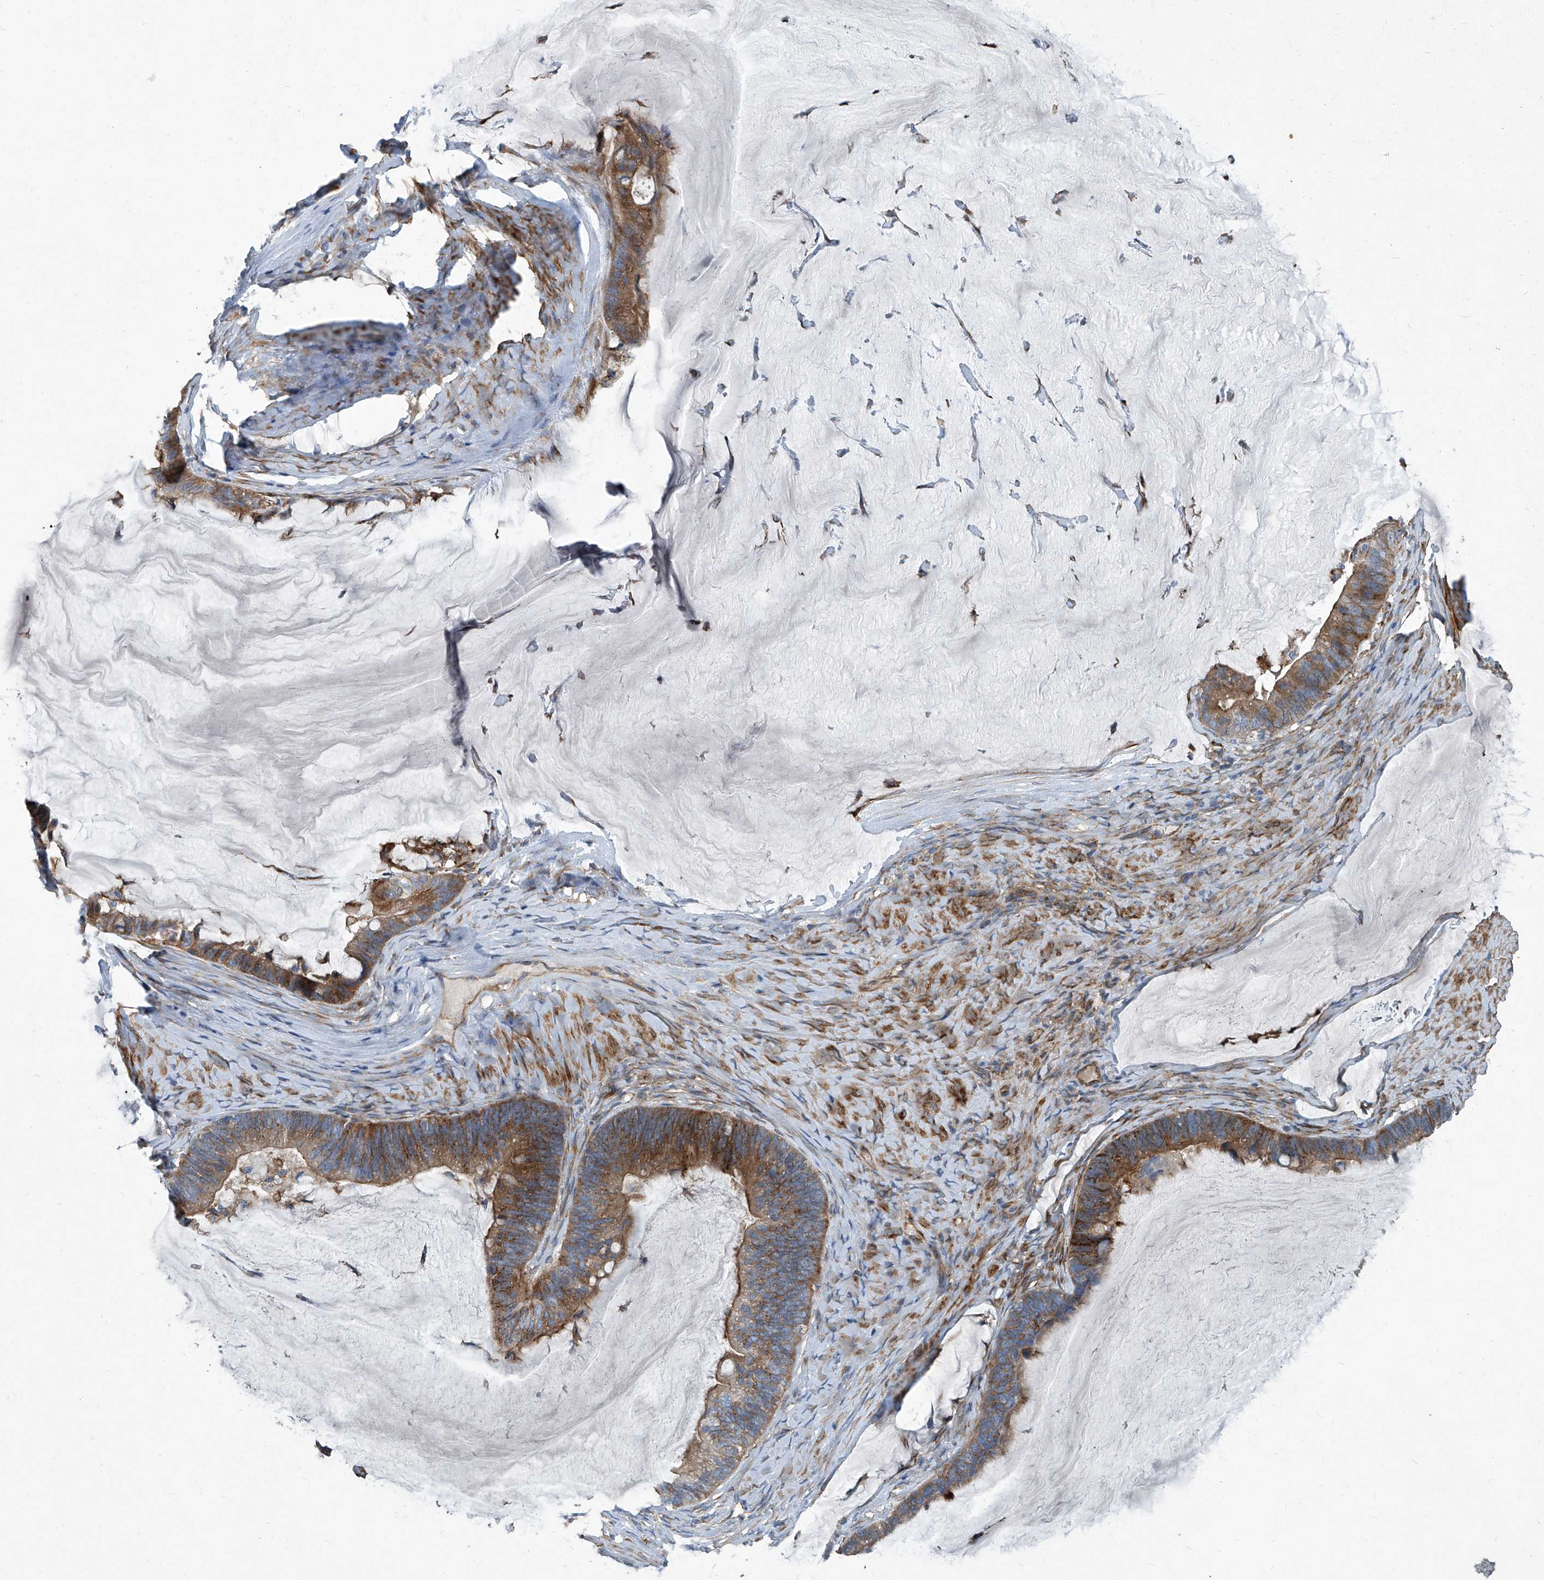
{"staining": {"intensity": "moderate", "quantity": ">75%", "location": "cytoplasmic/membranous"}, "tissue": "ovarian cancer", "cell_type": "Tumor cells", "image_type": "cancer", "snomed": [{"axis": "morphology", "description": "Cystadenocarcinoma, mucinous, NOS"}, {"axis": "topography", "description": "Ovary"}], "caption": "Immunohistochemical staining of human ovarian cancer (mucinous cystadenocarcinoma) reveals moderate cytoplasmic/membranous protein staining in approximately >75% of tumor cells.", "gene": "PIGH", "patient": {"sex": "female", "age": 61}}